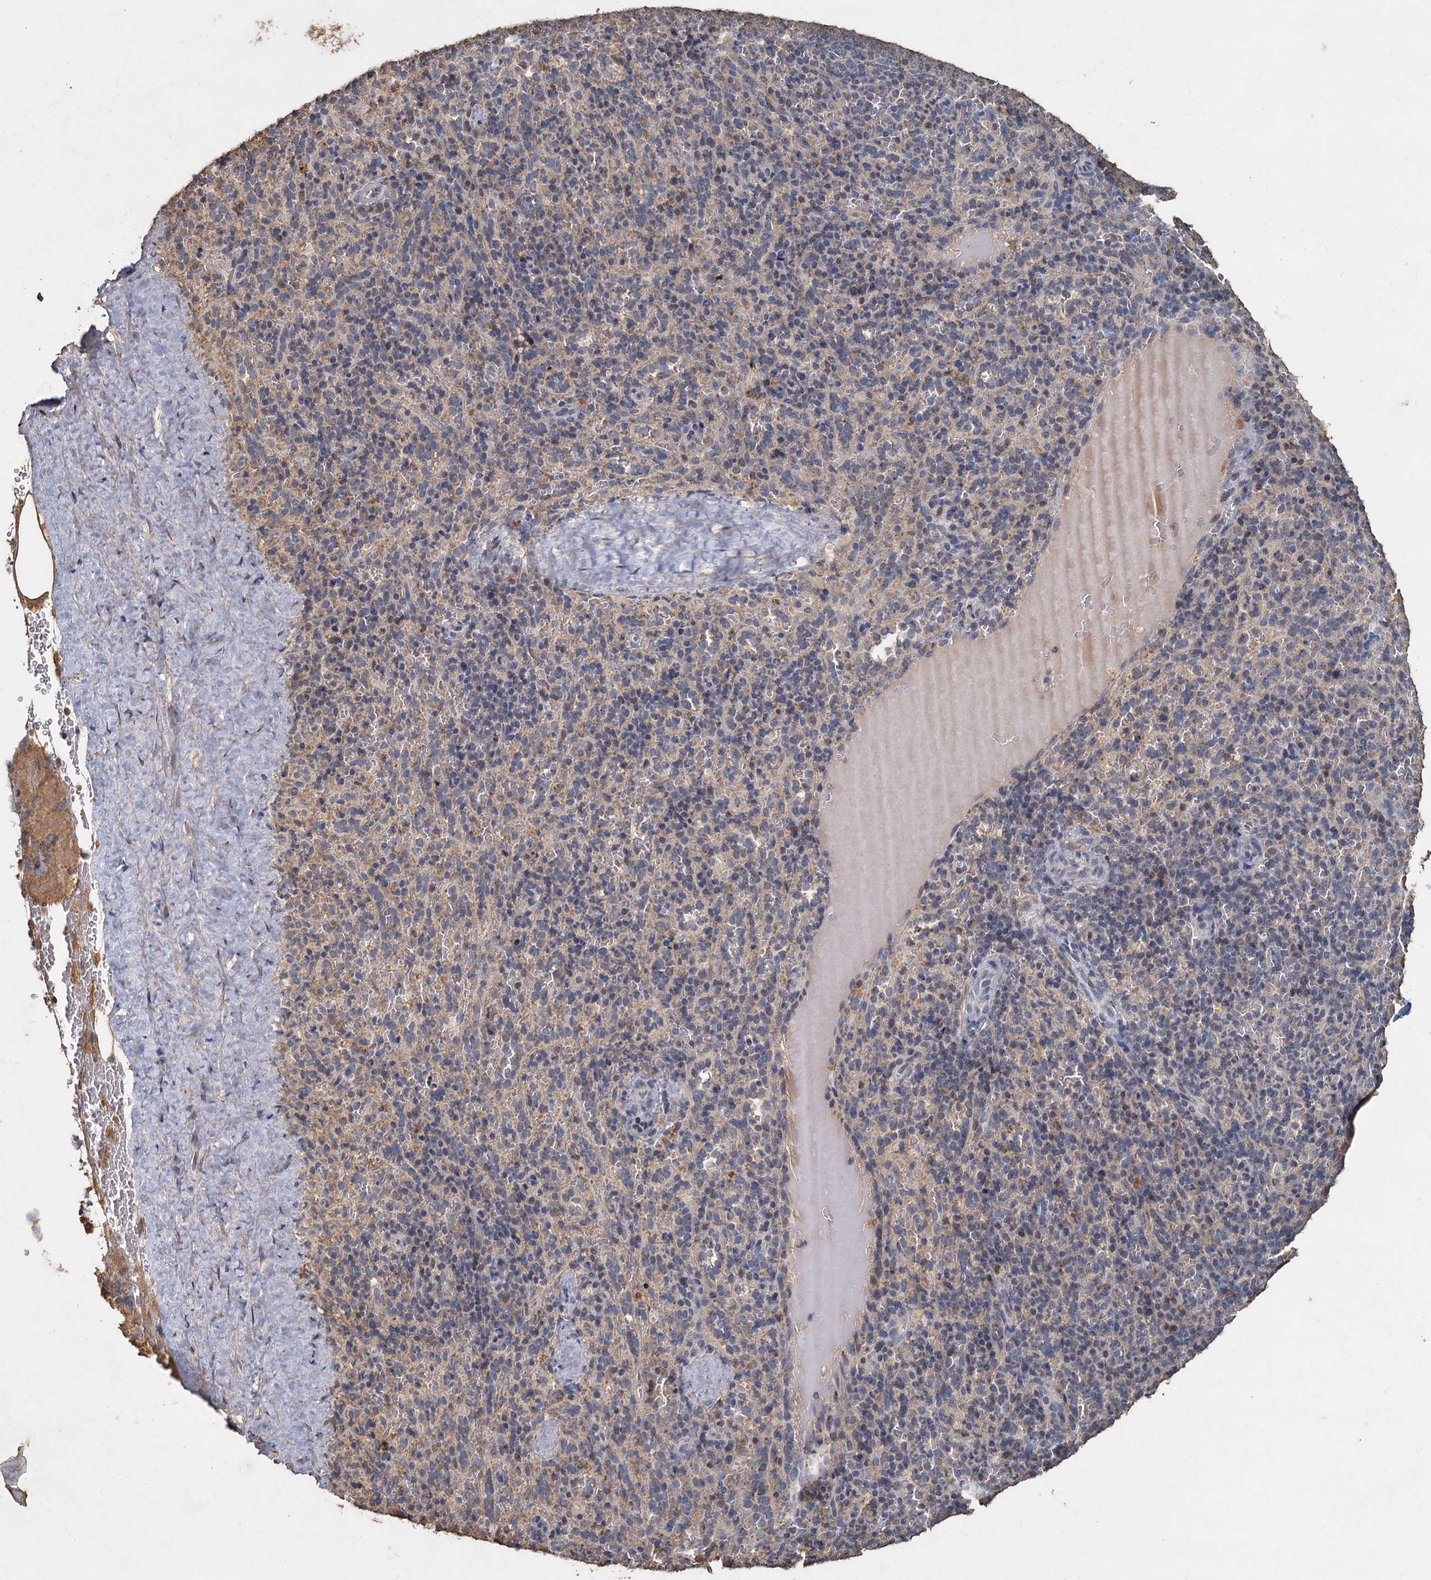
{"staining": {"intensity": "negative", "quantity": "none", "location": "none"}, "tissue": "spleen", "cell_type": "Cells in red pulp", "image_type": "normal", "snomed": [{"axis": "morphology", "description": "Normal tissue, NOS"}, {"axis": "topography", "description": "Spleen"}], "caption": "Immunohistochemical staining of normal spleen exhibits no significant expression in cells in red pulp.", "gene": "CCDC61", "patient": {"sex": "female", "age": 21}}